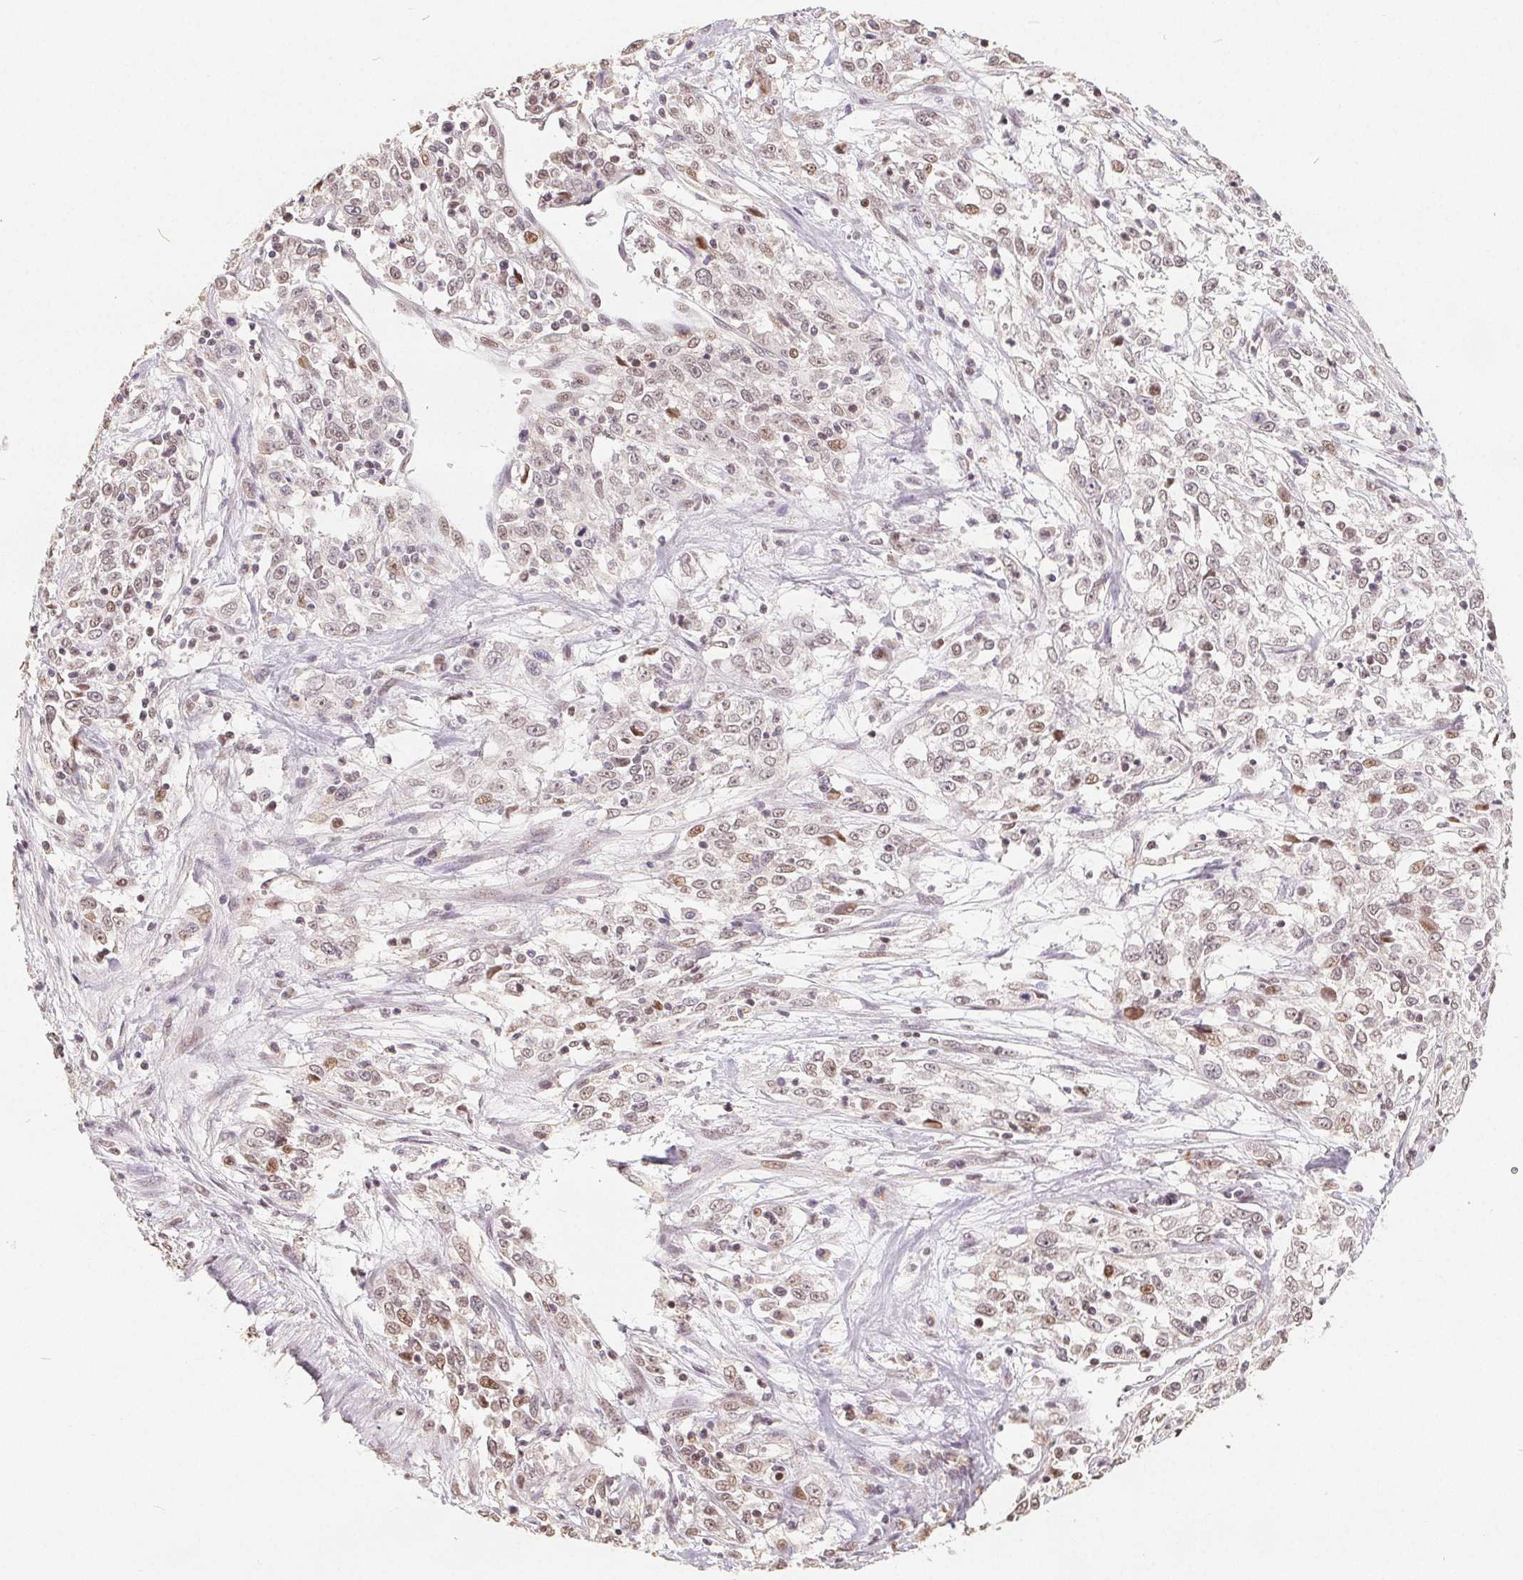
{"staining": {"intensity": "weak", "quantity": "<25%", "location": "nuclear"}, "tissue": "cervical cancer", "cell_type": "Tumor cells", "image_type": "cancer", "snomed": [{"axis": "morphology", "description": "Adenocarcinoma, NOS"}, {"axis": "topography", "description": "Cervix"}], "caption": "Immunohistochemistry photomicrograph of neoplastic tissue: human adenocarcinoma (cervical) stained with DAB reveals no significant protein expression in tumor cells.", "gene": "CCDC138", "patient": {"sex": "female", "age": 40}}